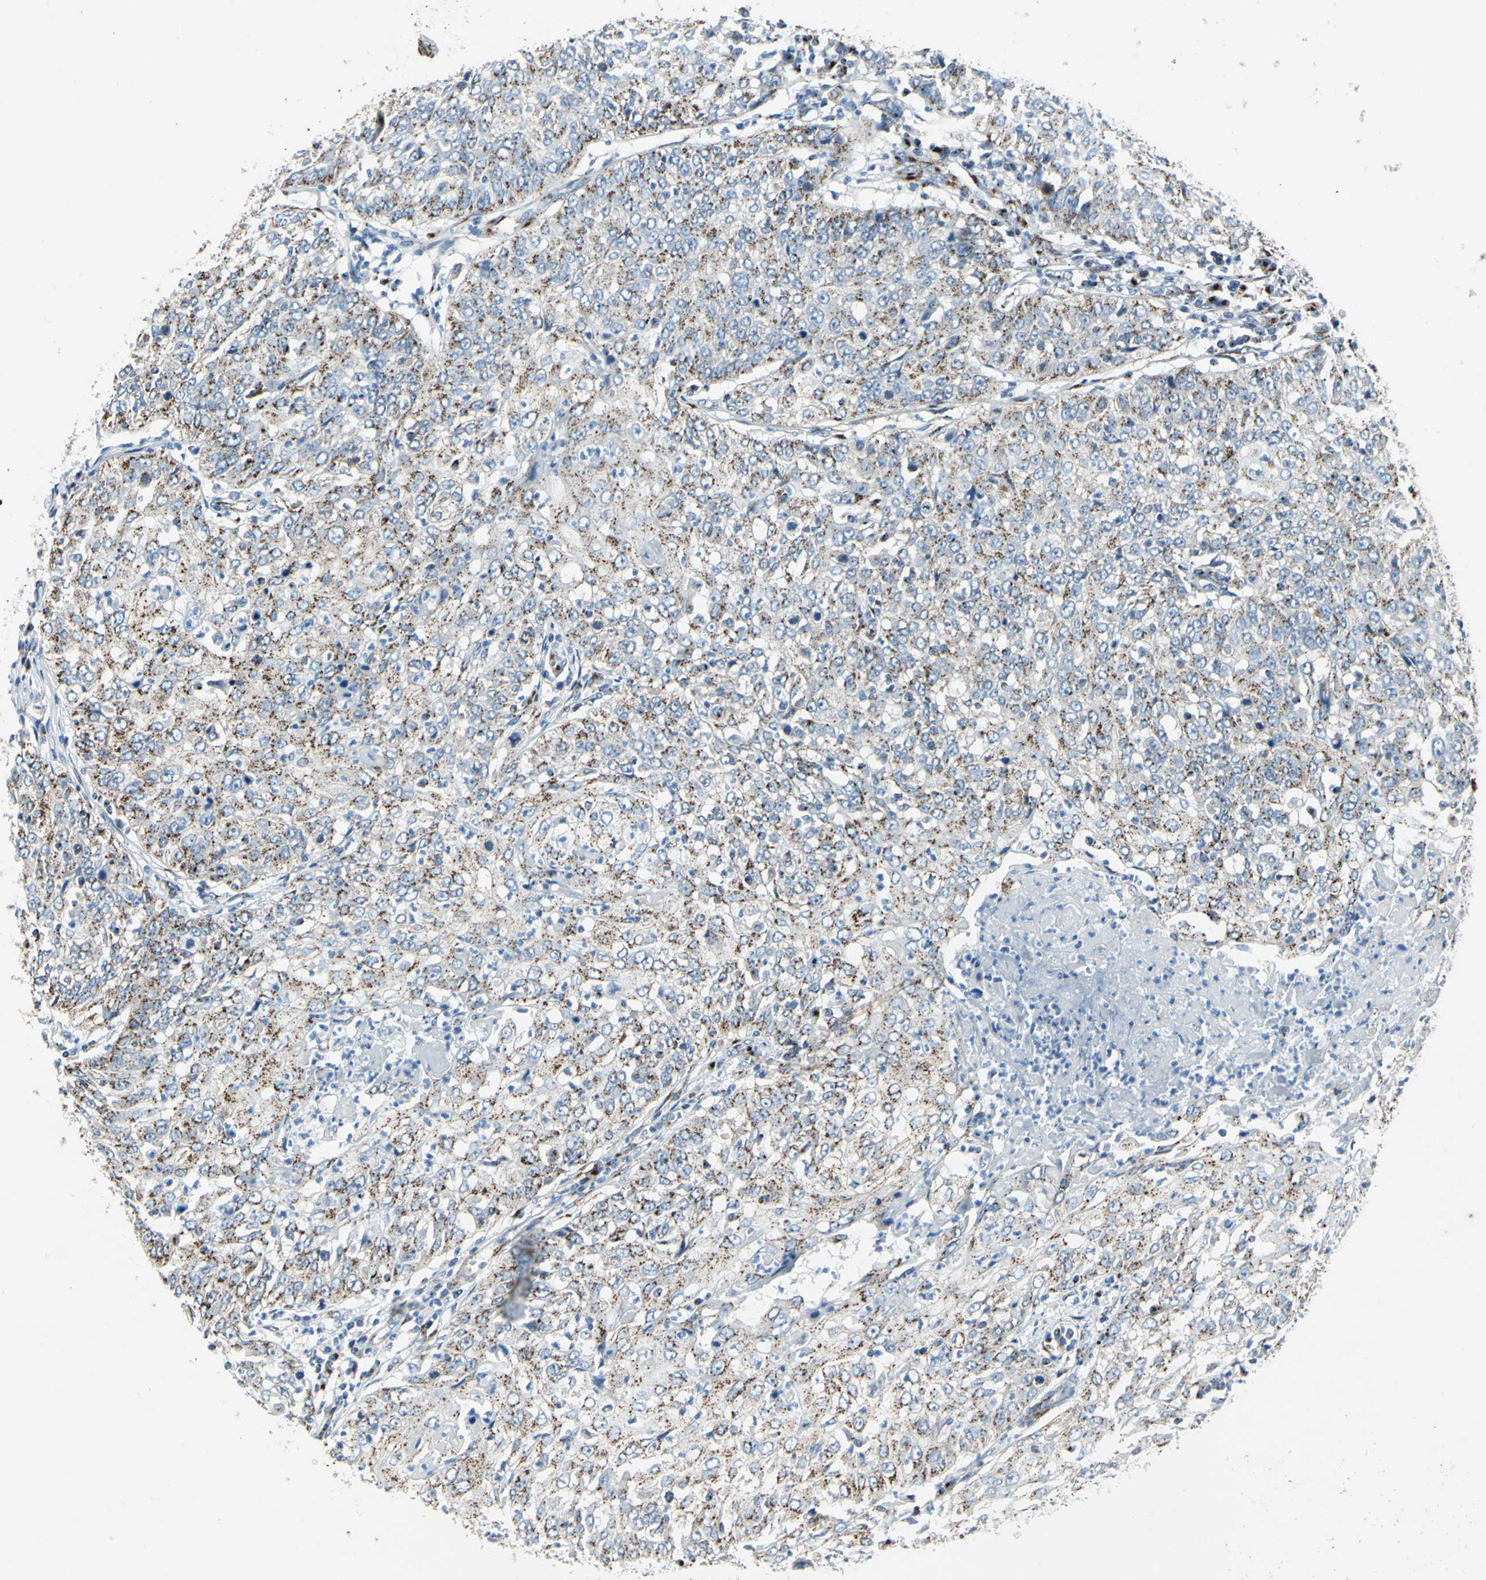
{"staining": {"intensity": "strong", "quantity": ">75%", "location": "cytoplasmic/membranous"}, "tissue": "cervical cancer", "cell_type": "Tumor cells", "image_type": "cancer", "snomed": [{"axis": "morphology", "description": "Squamous cell carcinoma, NOS"}, {"axis": "topography", "description": "Cervix"}], "caption": "Cervical cancer (squamous cell carcinoma) tissue displays strong cytoplasmic/membranous staining in approximately >75% of tumor cells", "gene": "GPR3", "patient": {"sex": "female", "age": 39}}